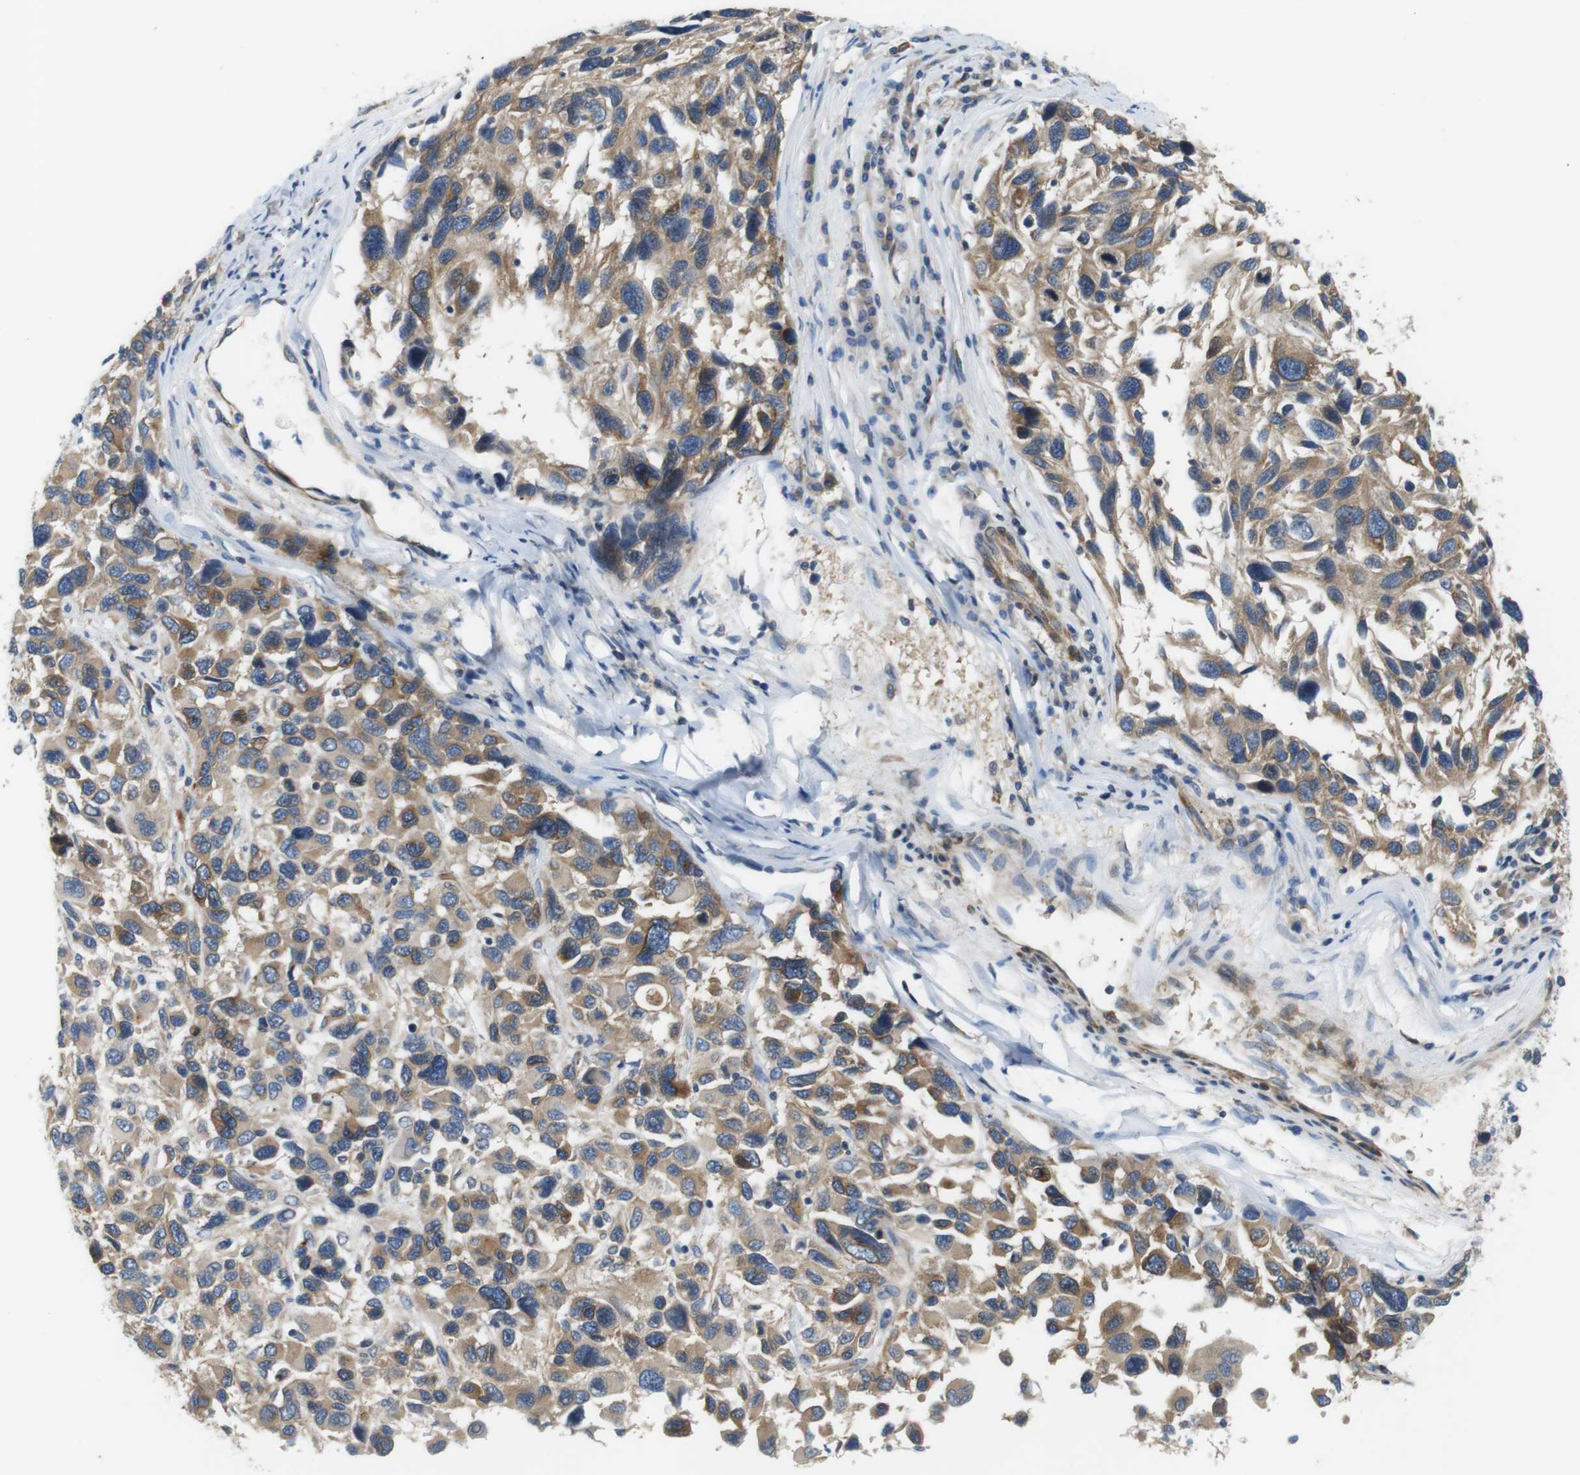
{"staining": {"intensity": "strong", "quantity": "25%-75%", "location": "cytoplasmic/membranous"}, "tissue": "melanoma", "cell_type": "Tumor cells", "image_type": "cancer", "snomed": [{"axis": "morphology", "description": "Malignant melanoma, NOS"}, {"axis": "topography", "description": "Skin"}], "caption": "Immunohistochemistry (IHC) (DAB) staining of malignant melanoma shows strong cytoplasmic/membranous protein expression in about 25%-75% of tumor cells.", "gene": "DCLK1", "patient": {"sex": "male", "age": 53}}